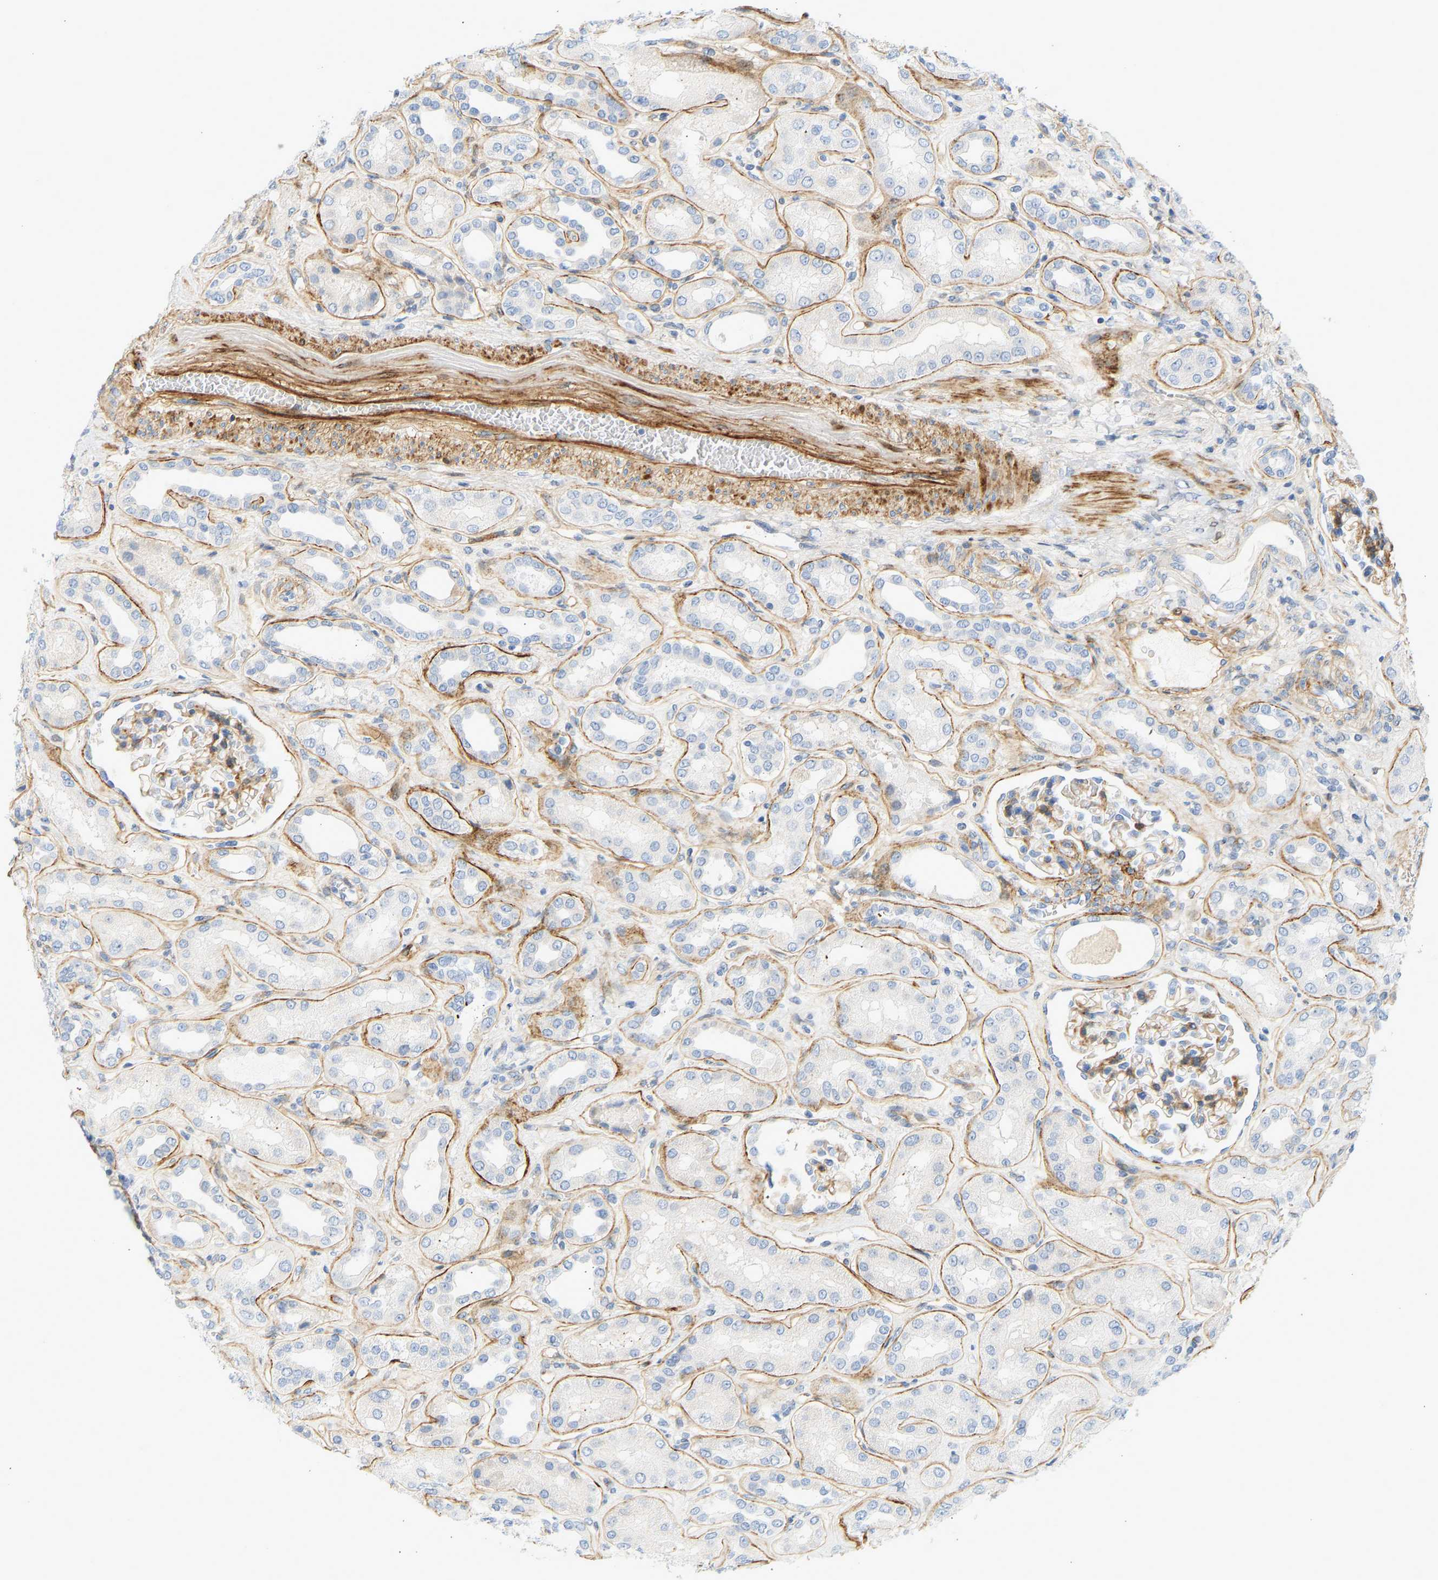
{"staining": {"intensity": "moderate", "quantity": "25%-75%", "location": "cytoplasmic/membranous"}, "tissue": "kidney", "cell_type": "Cells in glomeruli", "image_type": "normal", "snomed": [{"axis": "morphology", "description": "Normal tissue, NOS"}, {"axis": "topography", "description": "Kidney"}], "caption": "DAB immunohistochemical staining of benign kidney exhibits moderate cytoplasmic/membranous protein positivity in about 25%-75% of cells in glomeruli. Immunohistochemistry stains the protein of interest in brown and the nuclei are stained blue.", "gene": "SLC30A7", "patient": {"sex": "male", "age": 59}}